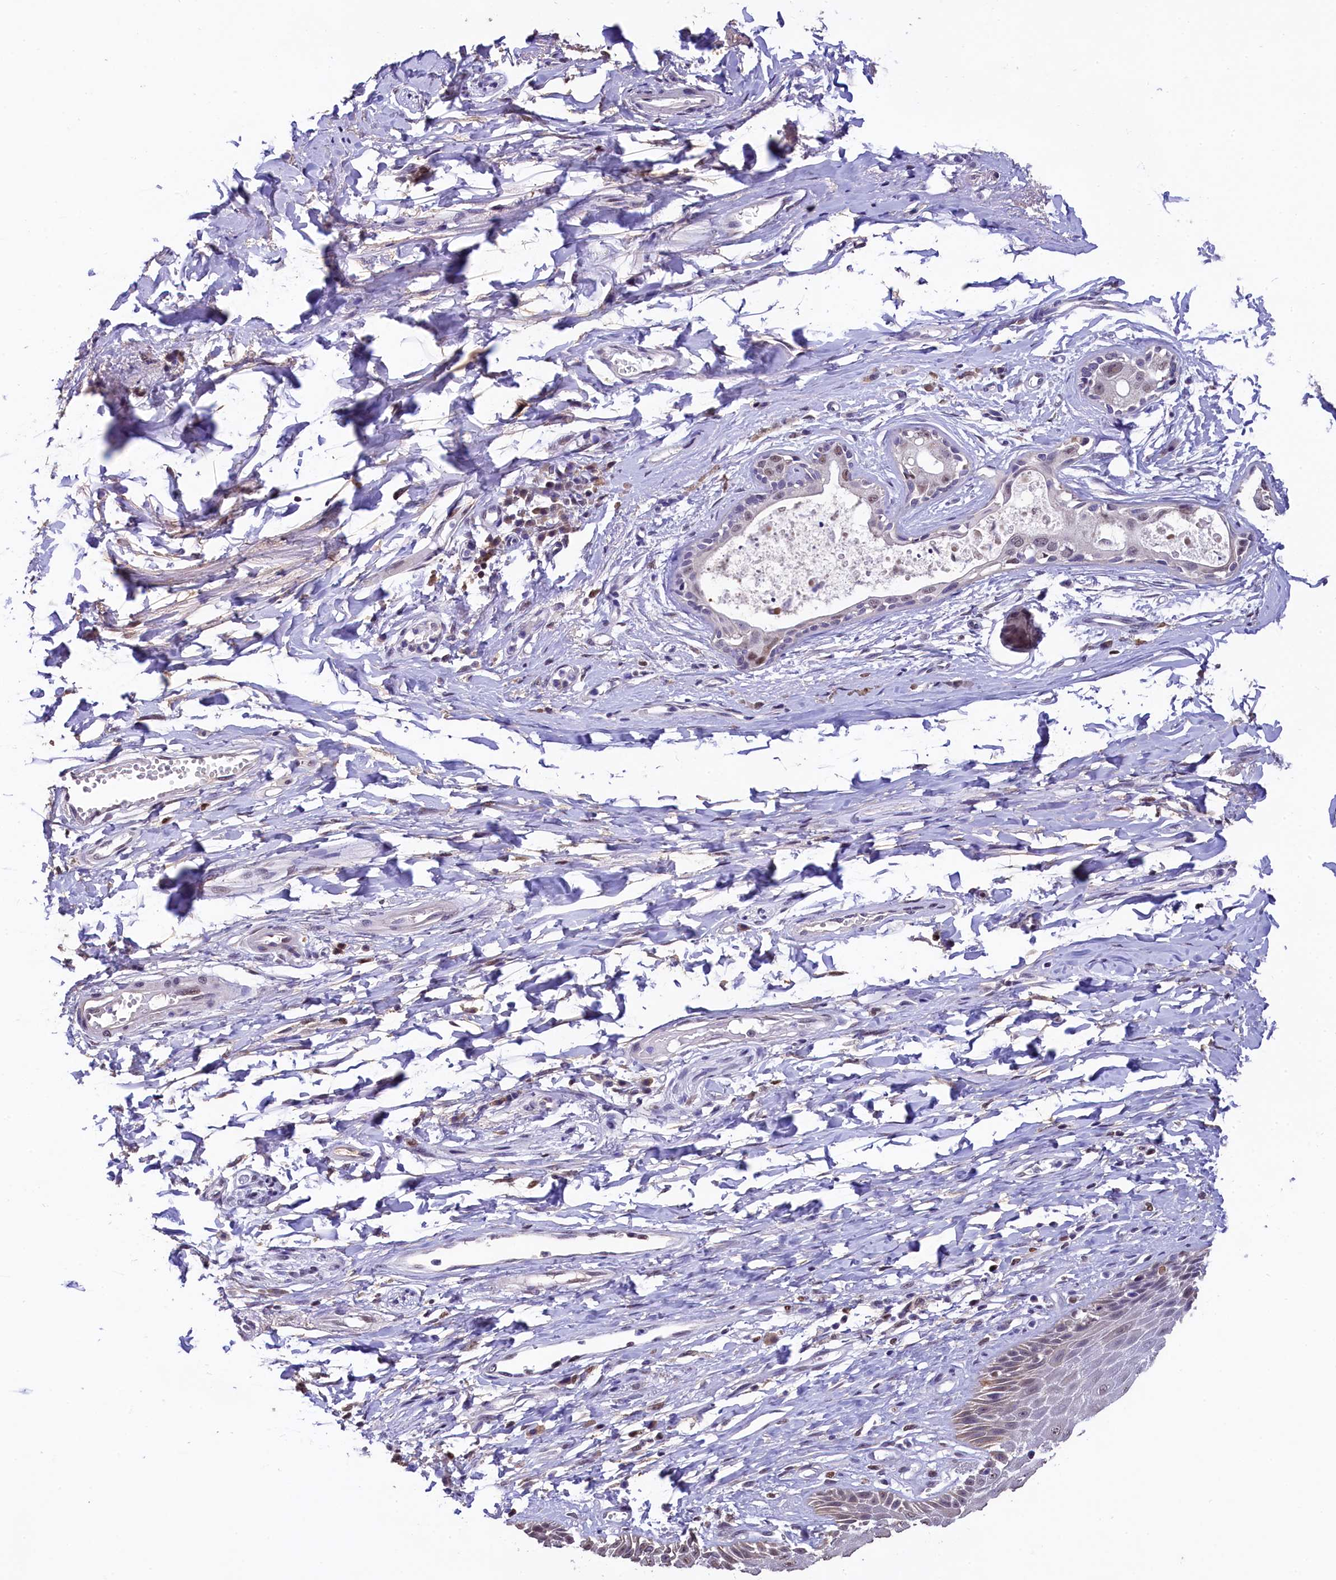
{"staining": {"intensity": "moderate", "quantity": "<25%", "location": "cytoplasmic/membranous"}, "tissue": "skin", "cell_type": "Epidermal cells", "image_type": "normal", "snomed": [{"axis": "morphology", "description": "Normal tissue, NOS"}, {"axis": "topography", "description": "Anal"}], "caption": "Immunohistochemical staining of unremarkable human skin shows low levels of moderate cytoplasmic/membranous positivity in about <25% of epidermal cells. Using DAB (3,3'-diaminobenzidine) (brown) and hematoxylin (blue) stains, captured at high magnification using brightfield microscopy.", "gene": "HECTD4", "patient": {"sex": "male", "age": 78}}